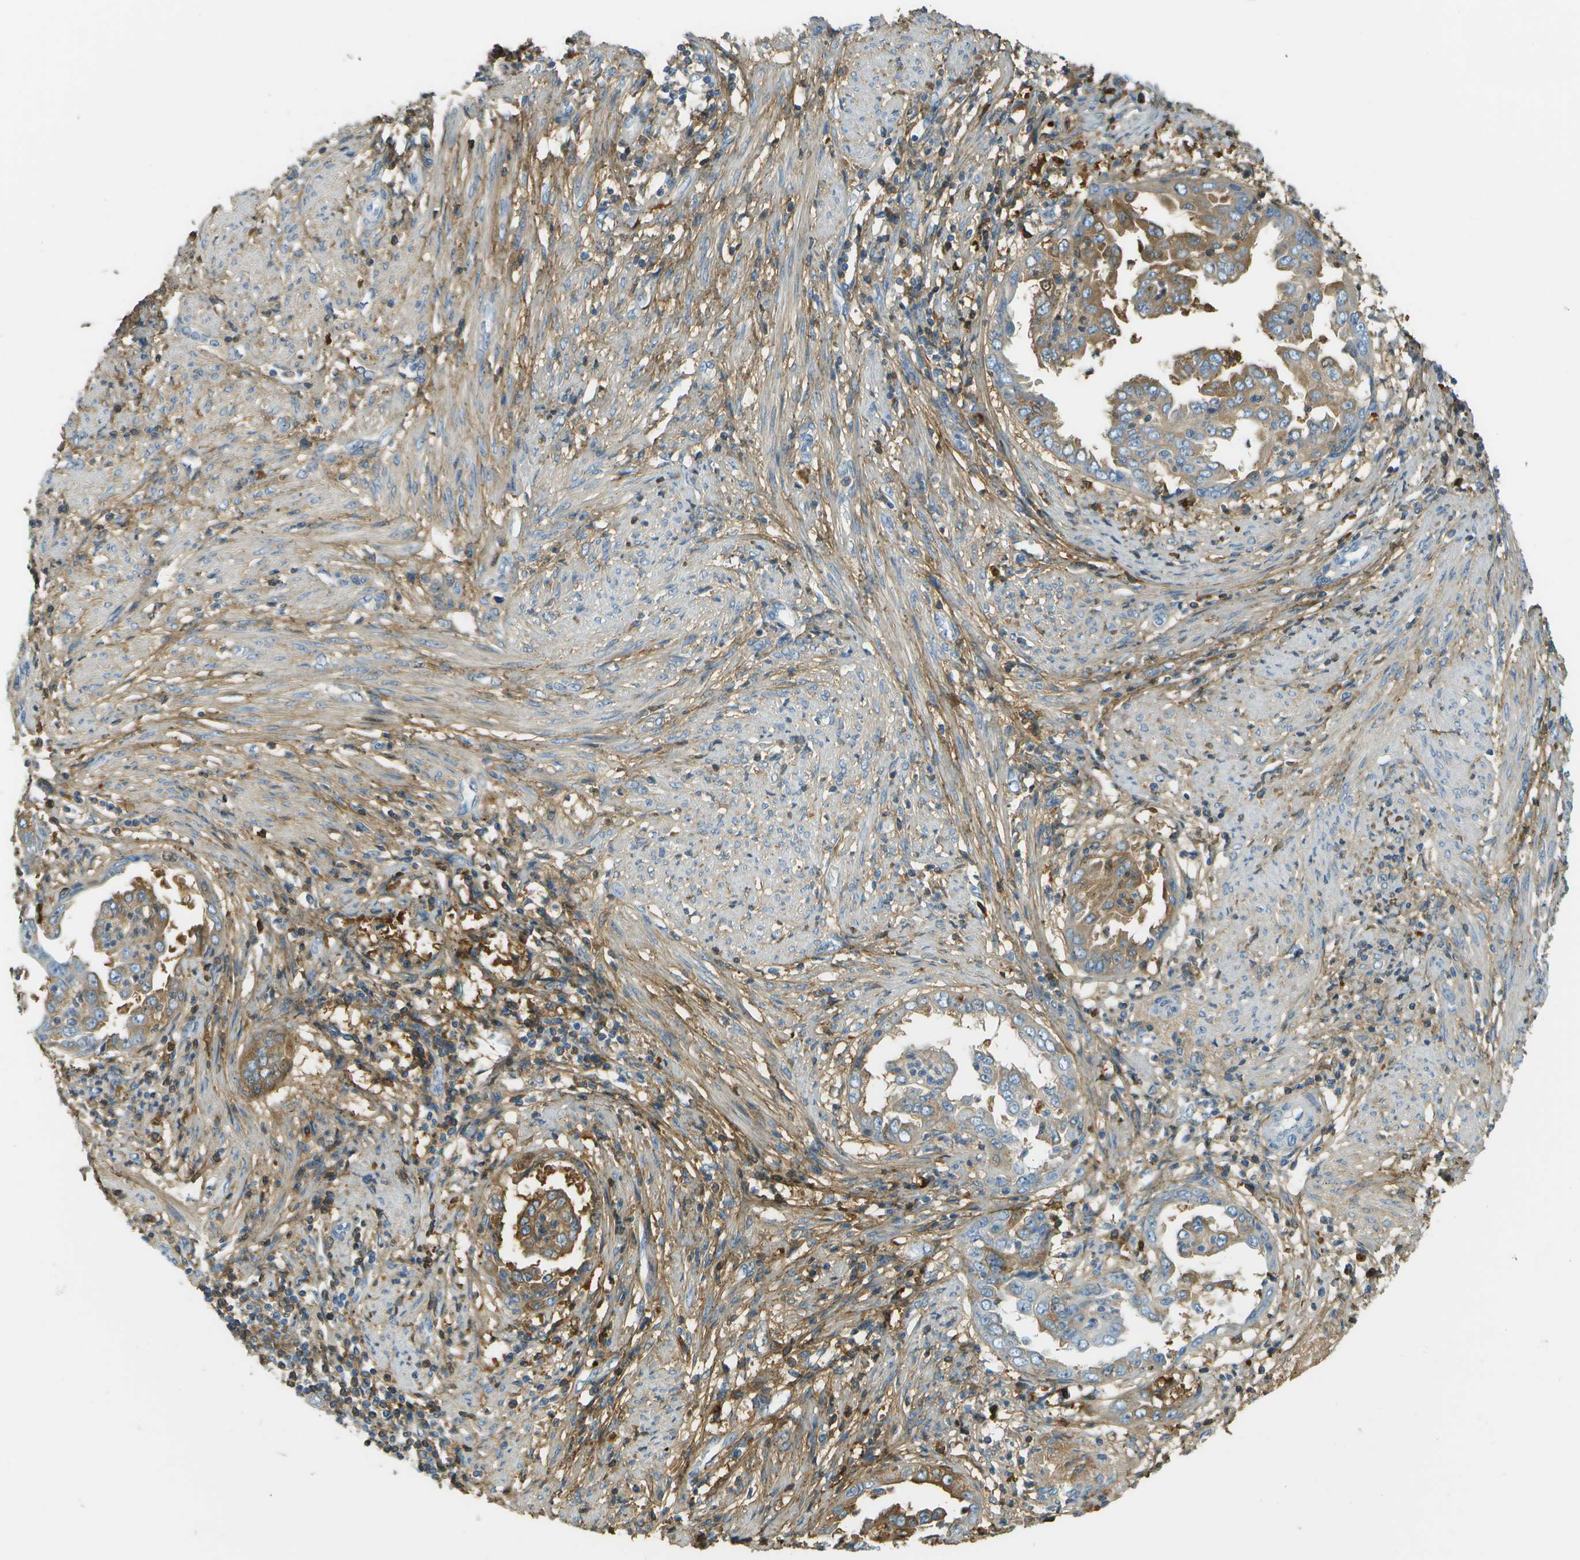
{"staining": {"intensity": "moderate", "quantity": "<25%", "location": "cytoplasmic/membranous"}, "tissue": "endometrial cancer", "cell_type": "Tumor cells", "image_type": "cancer", "snomed": [{"axis": "morphology", "description": "Adenocarcinoma, NOS"}, {"axis": "topography", "description": "Endometrium"}], "caption": "Endometrial cancer stained for a protein (brown) demonstrates moderate cytoplasmic/membranous positive expression in about <25% of tumor cells.", "gene": "DCN", "patient": {"sex": "female", "age": 85}}